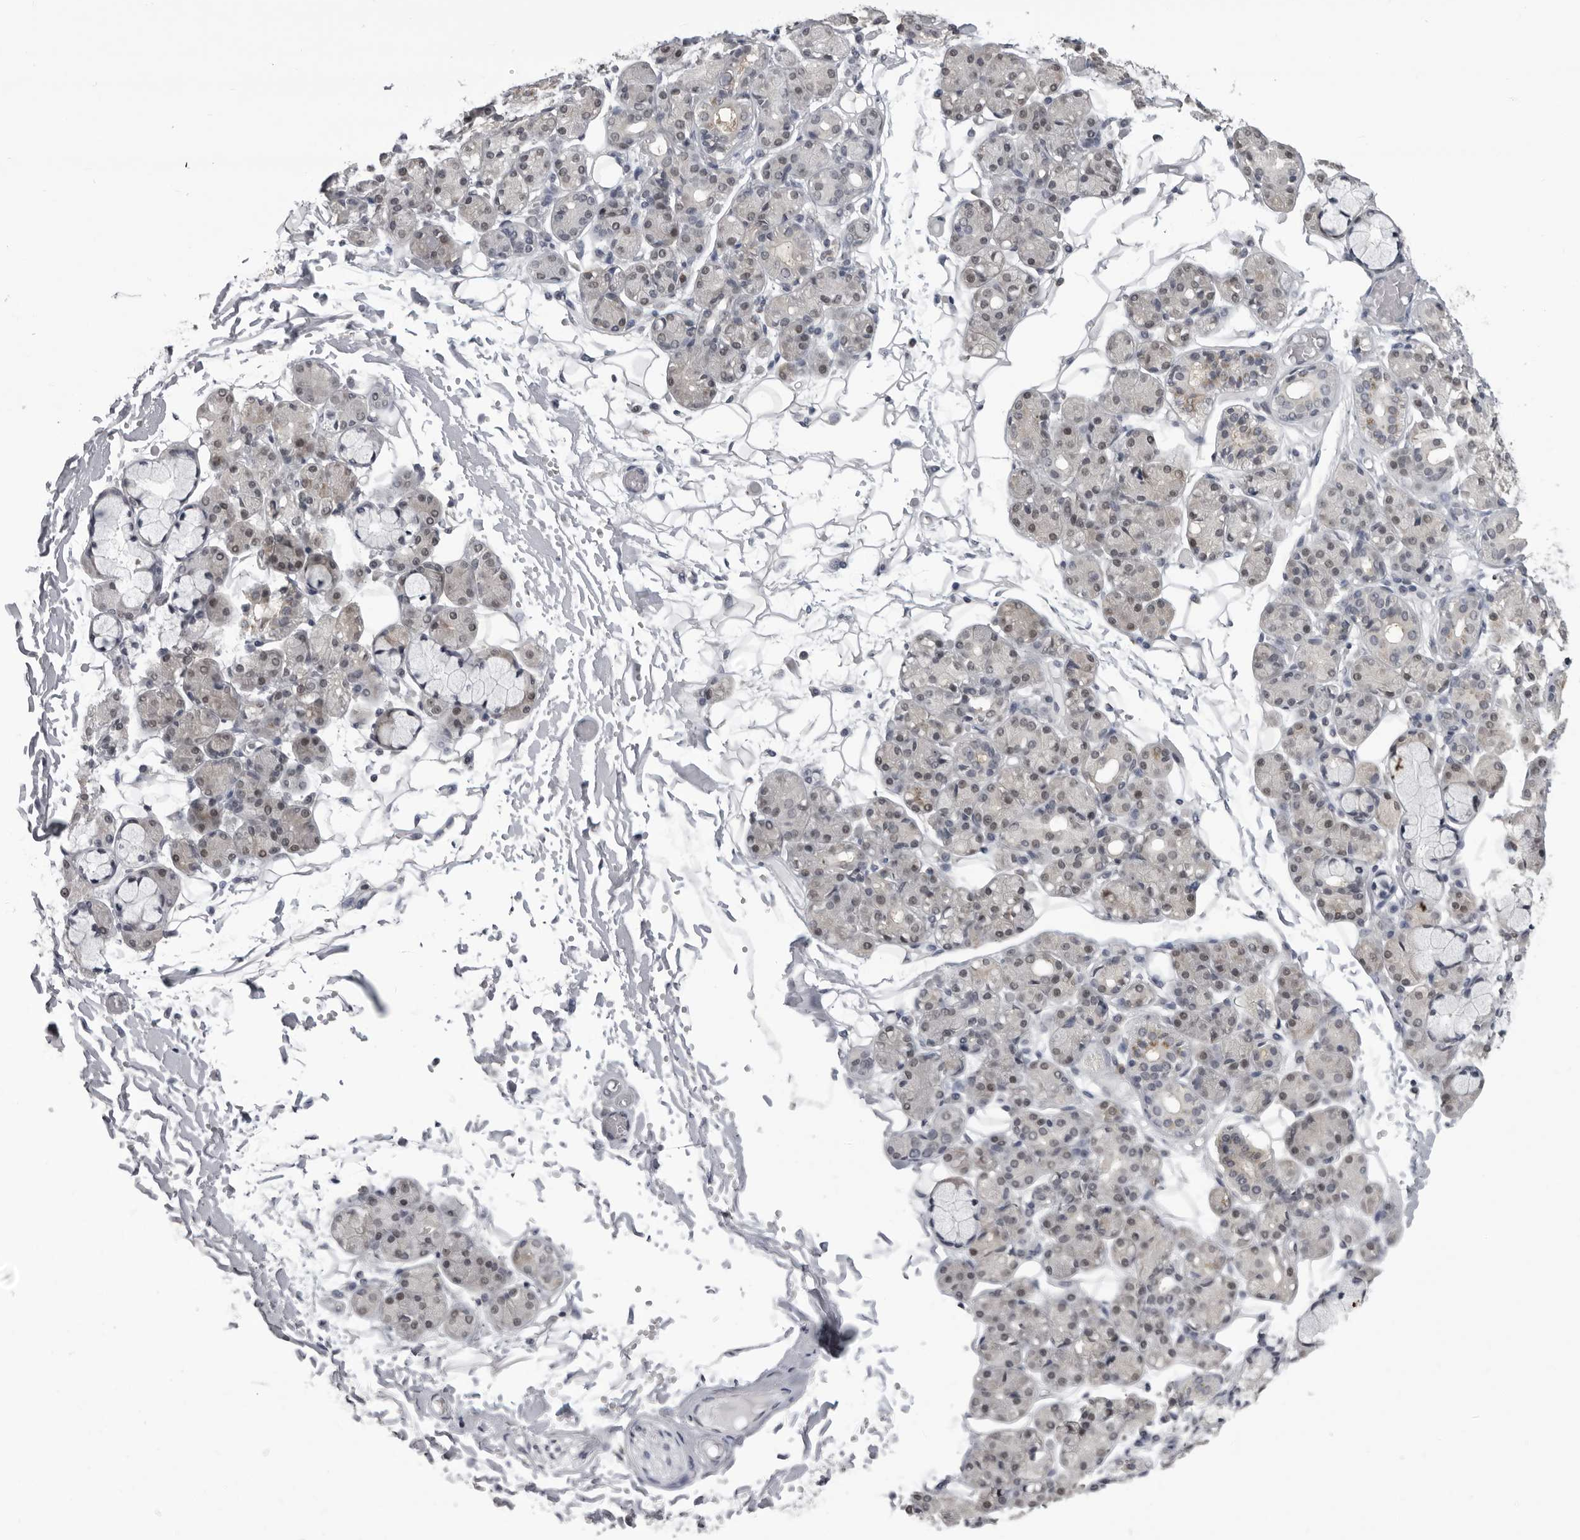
{"staining": {"intensity": "weak", "quantity": "25%-75%", "location": "nuclear"}, "tissue": "salivary gland", "cell_type": "Glandular cells", "image_type": "normal", "snomed": [{"axis": "morphology", "description": "Normal tissue, NOS"}, {"axis": "topography", "description": "Salivary gland"}], "caption": "The immunohistochemical stain highlights weak nuclear staining in glandular cells of benign salivary gland. Immunohistochemistry (ihc) stains the protein in brown and the nuclei are stained blue.", "gene": "PDCL3", "patient": {"sex": "male", "age": 63}}